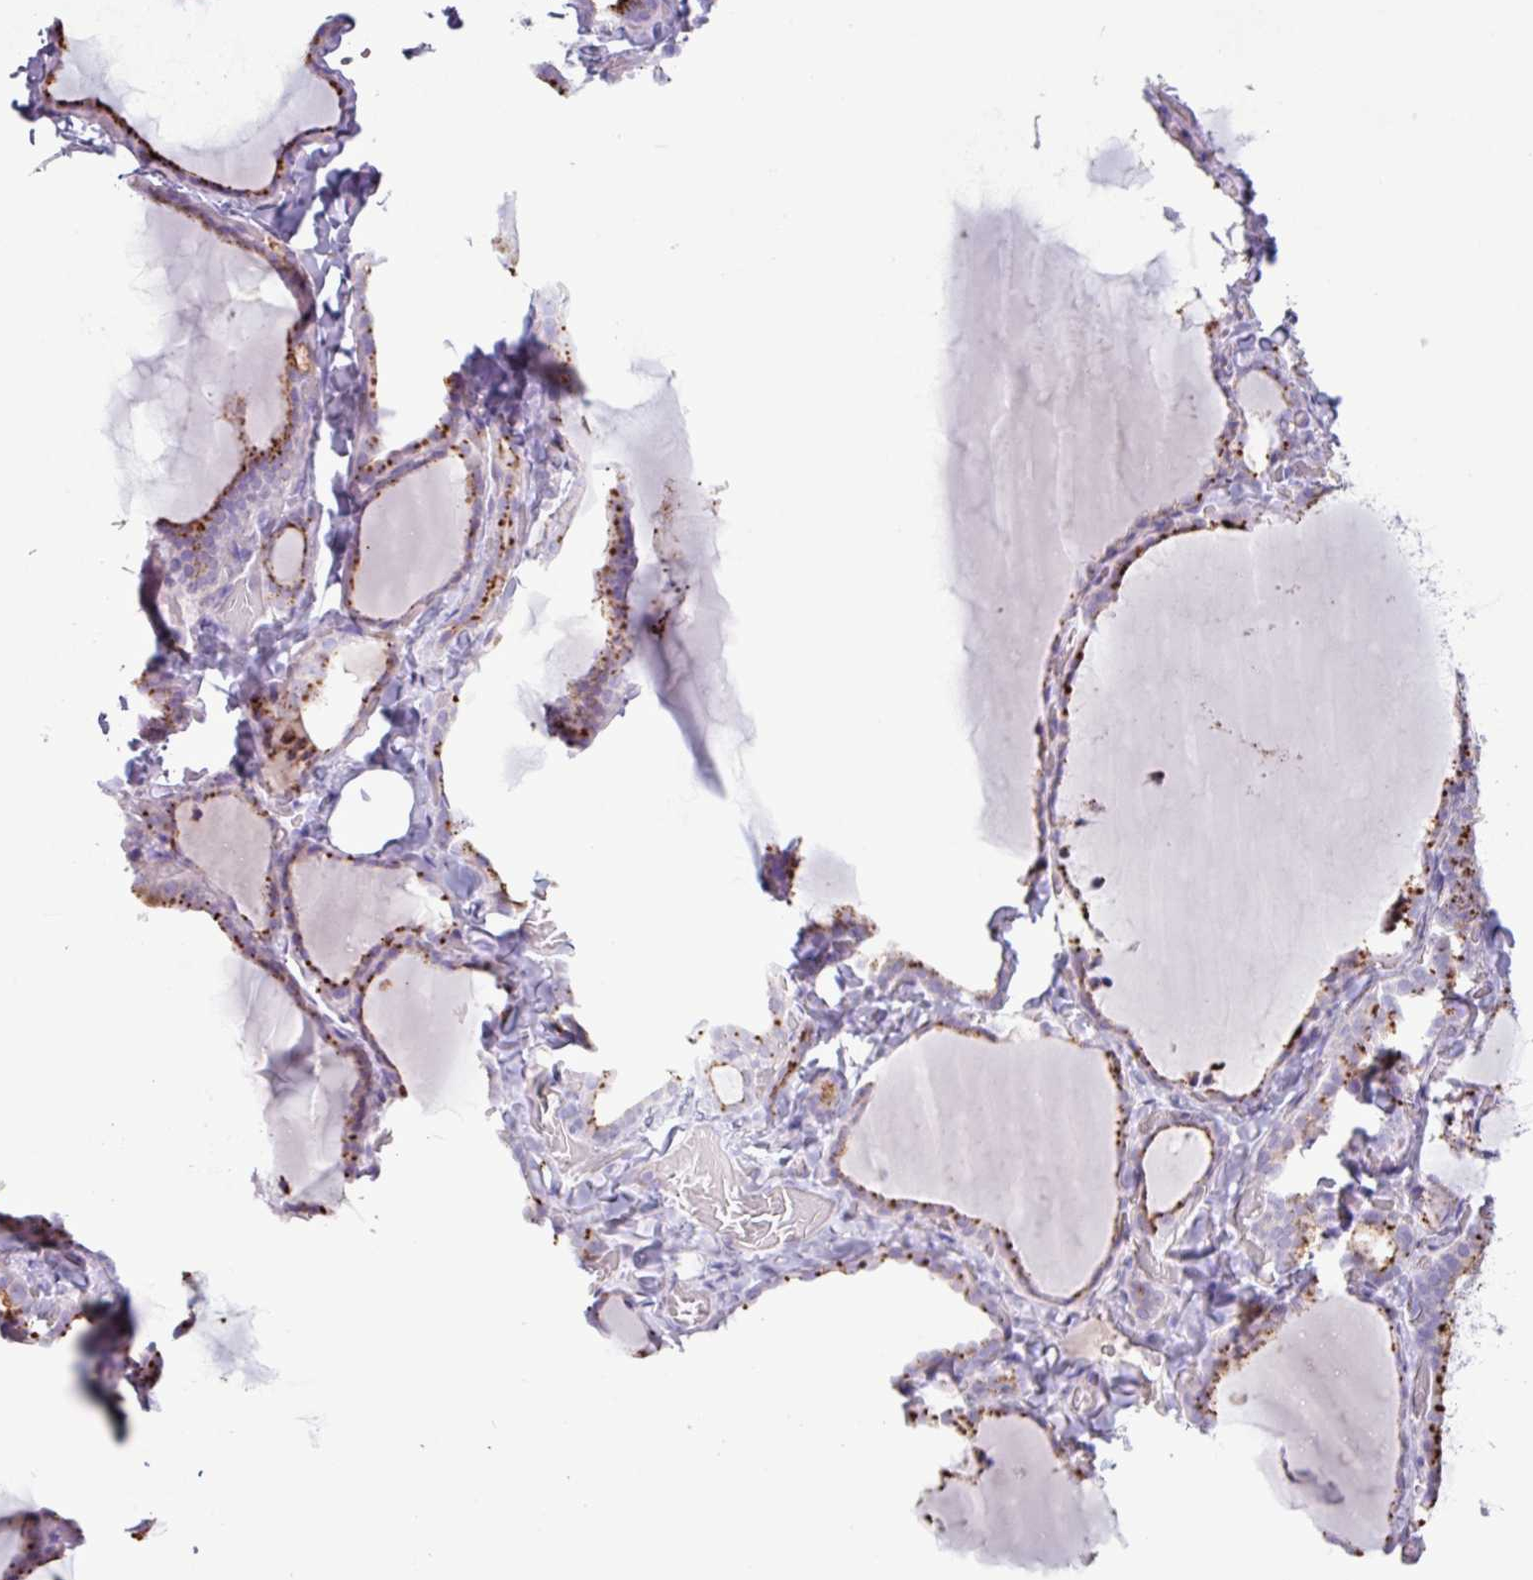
{"staining": {"intensity": "moderate", "quantity": ">75%", "location": "cytoplasmic/membranous"}, "tissue": "thyroid gland", "cell_type": "Glandular cells", "image_type": "normal", "snomed": [{"axis": "morphology", "description": "Normal tissue, NOS"}, {"axis": "topography", "description": "Thyroid gland"}], "caption": "Immunohistochemical staining of unremarkable thyroid gland demonstrates moderate cytoplasmic/membranous protein staining in about >75% of glandular cells. (Stains: DAB in brown, nuclei in blue, Microscopy: brightfield microscopy at high magnification).", "gene": "C4A", "patient": {"sex": "female", "age": 22}}